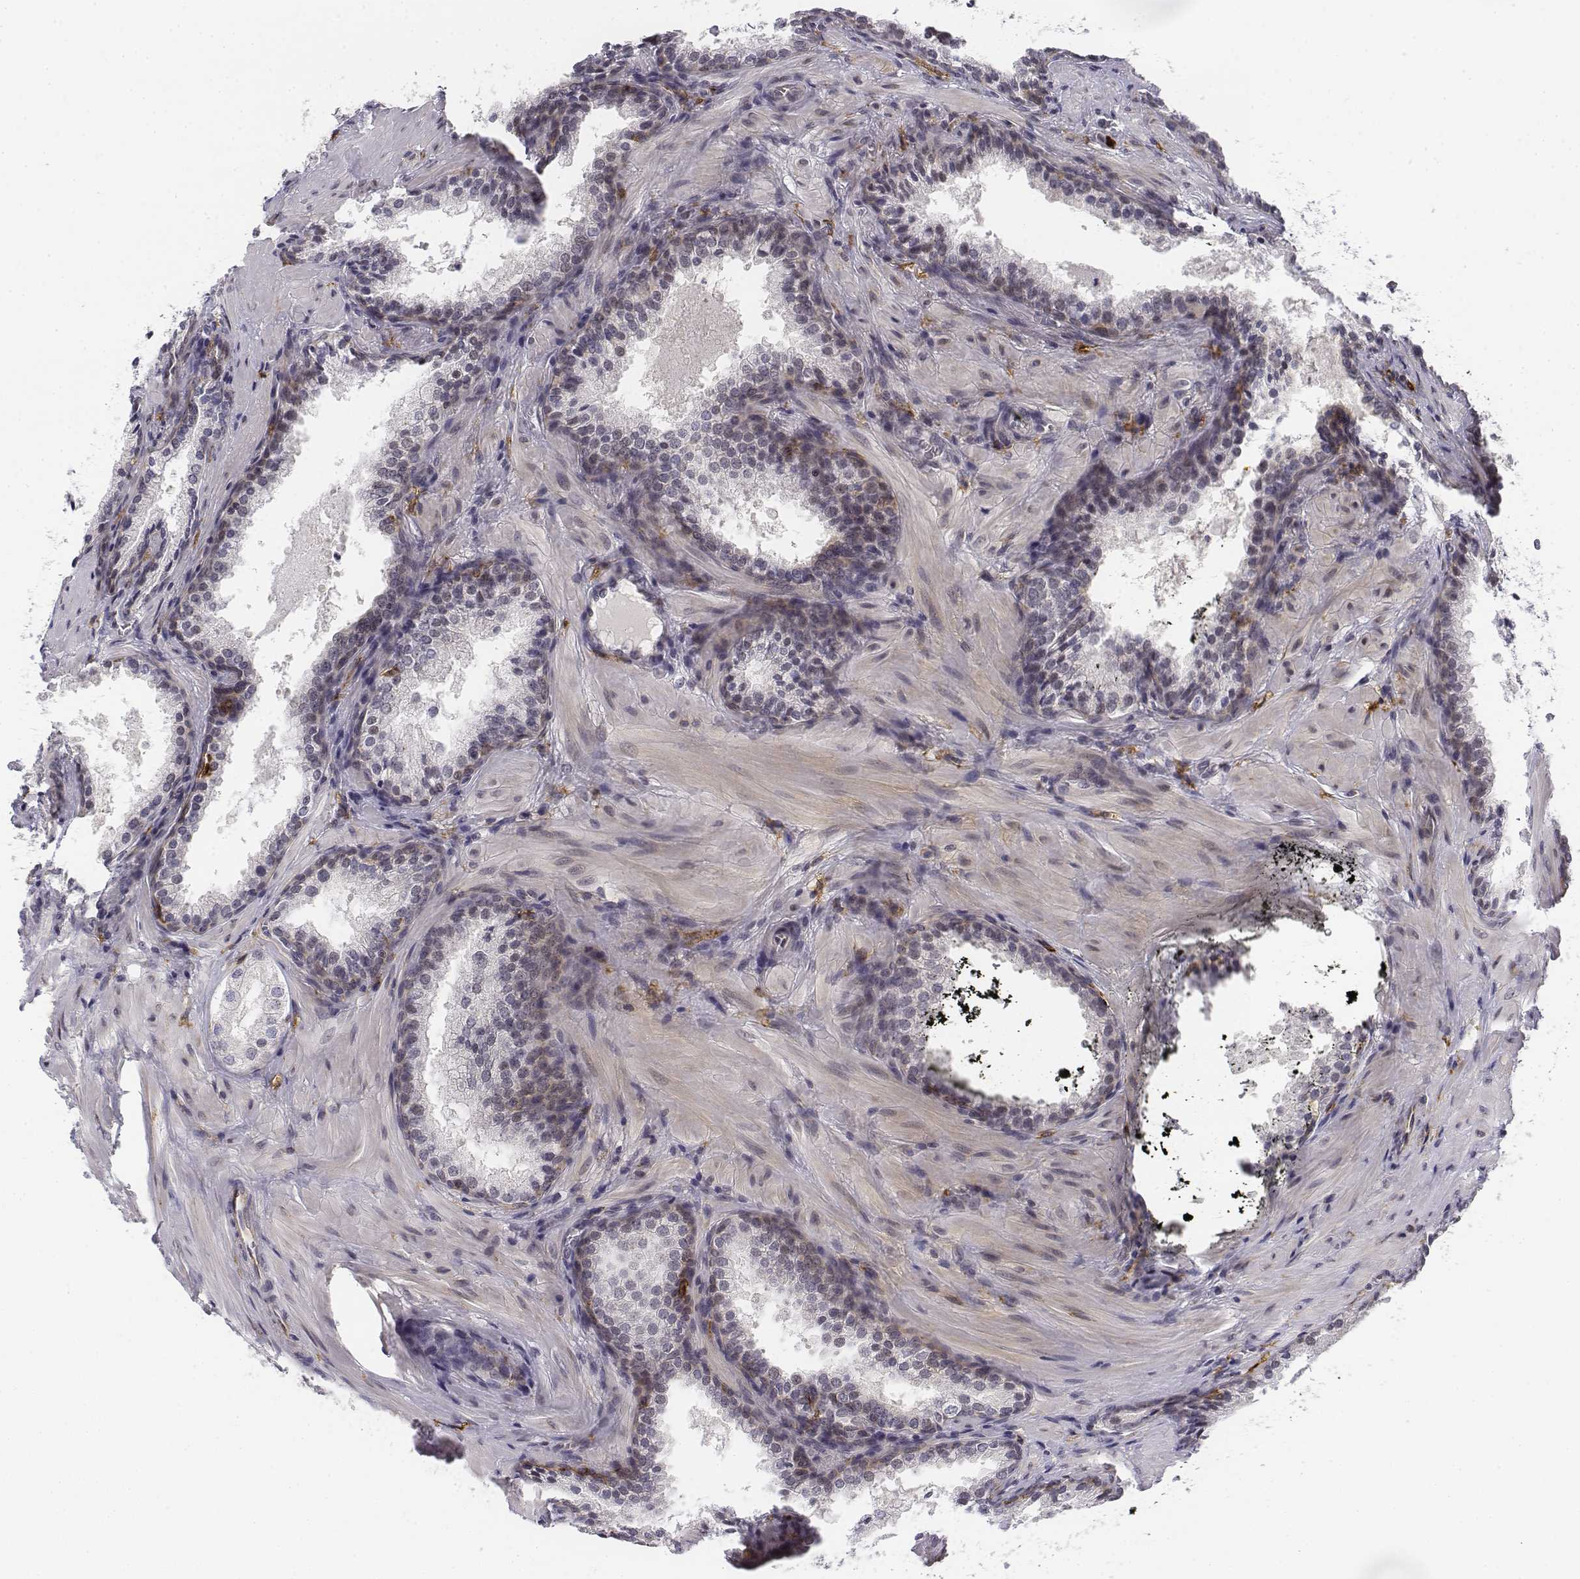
{"staining": {"intensity": "negative", "quantity": "none", "location": "none"}, "tissue": "prostate cancer", "cell_type": "Tumor cells", "image_type": "cancer", "snomed": [{"axis": "morphology", "description": "Adenocarcinoma, Low grade"}, {"axis": "topography", "description": "Prostate"}], "caption": "DAB (3,3'-diaminobenzidine) immunohistochemical staining of adenocarcinoma (low-grade) (prostate) exhibits no significant positivity in tumor cells.", "gene": "CD14", "patient": {"sex": "male", "age": 56}}